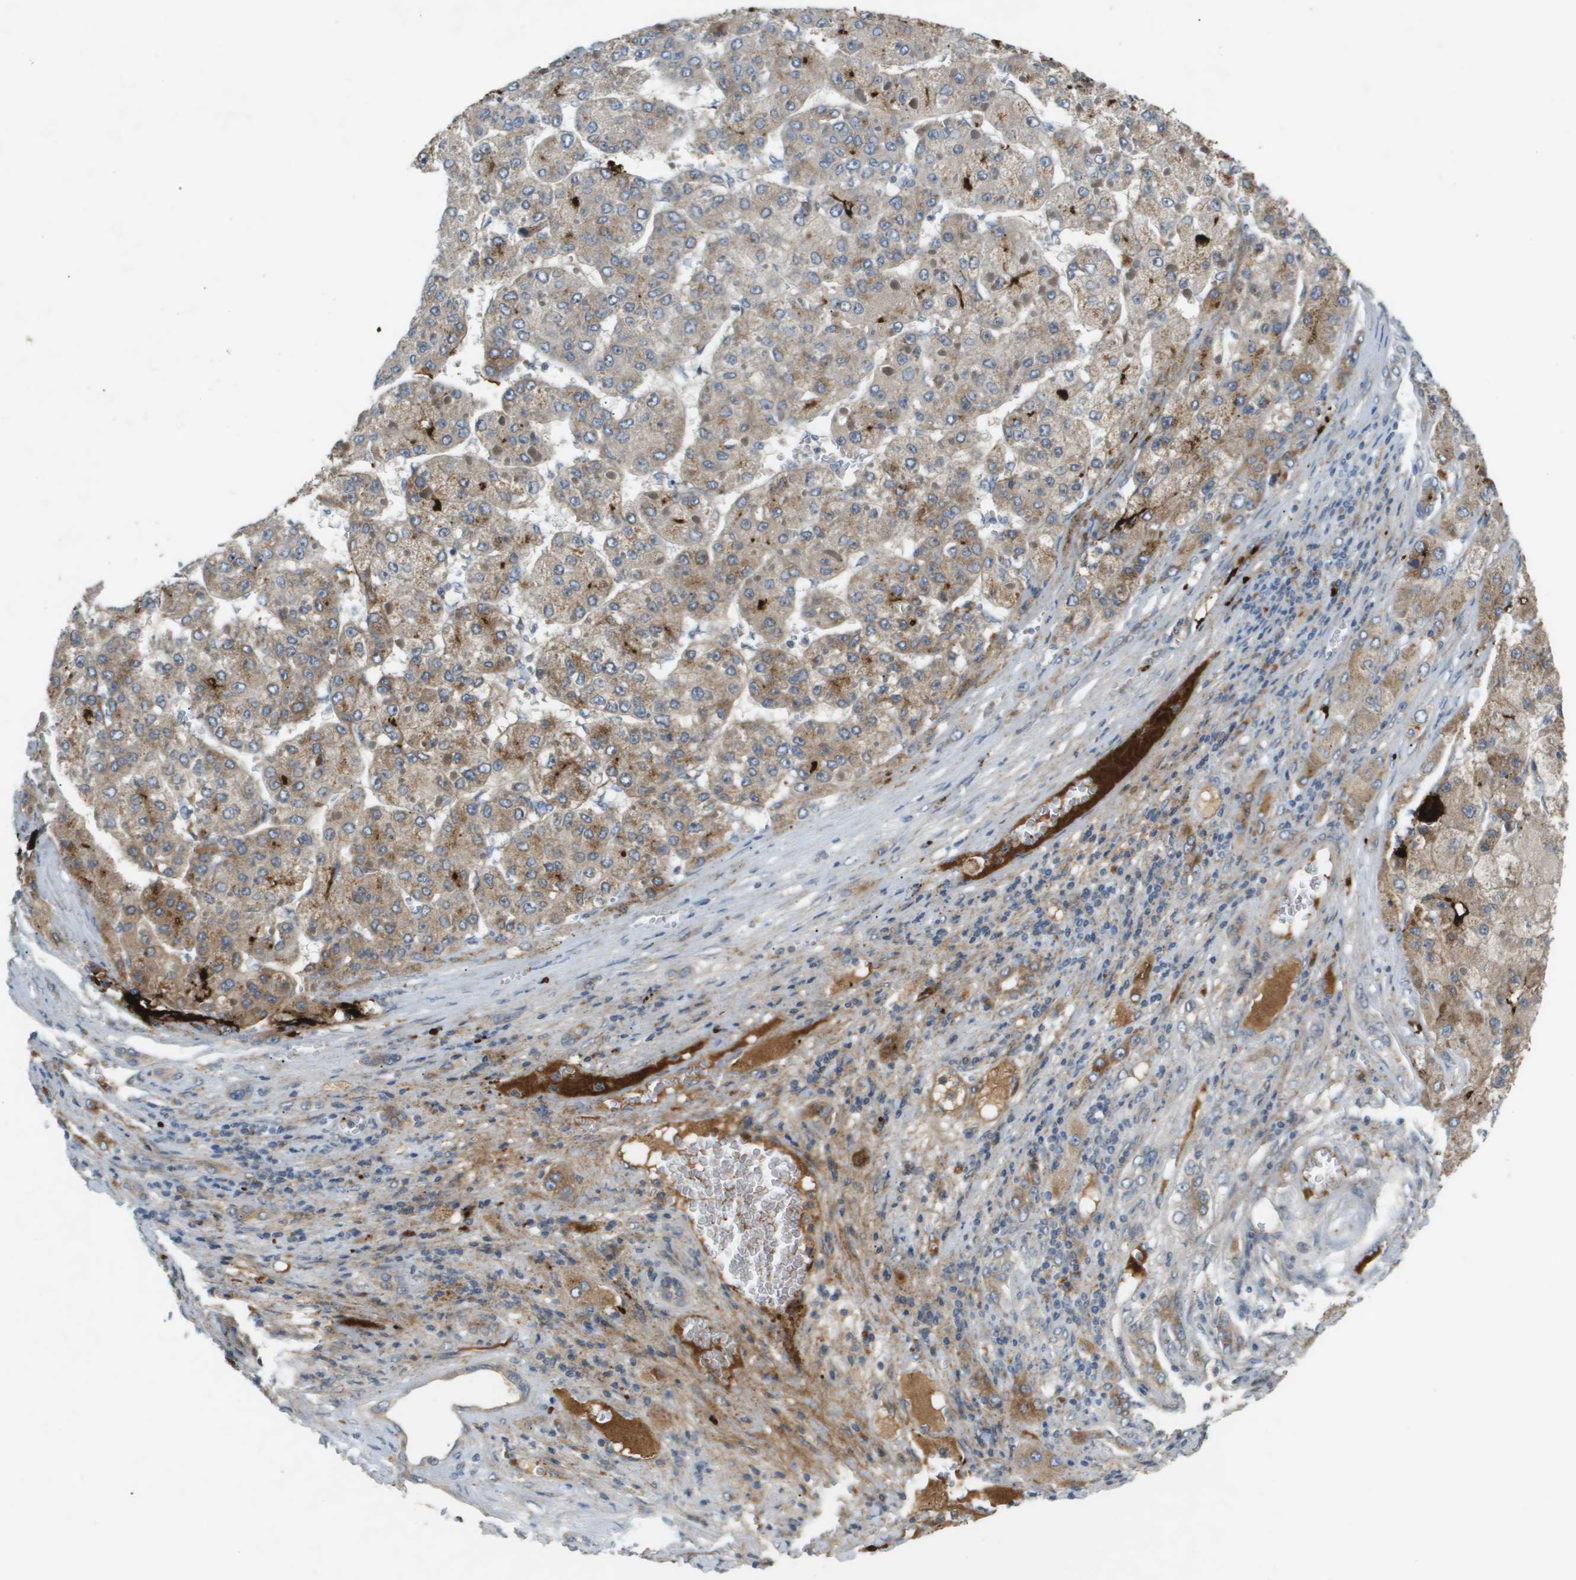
{"staining": {"intensity": "negative", "quantity": "none", "location": "none"}, "tissue": "liver cancer", "cell_type": "Tumor cells", "image_type": "cancer", "snomed": [{"axis": "morphology", "description": "Carcinoma, Hepatocellular, NOS"}, {"axis": "topography", "description": "Liver"}], "caption": "A micrograph of hepatocellular carcinoma (liver) stained for a protein reveals no brown staining in tumor cells.", "gene": "VTN", "patient": {"sex": "female", "age": 73}}